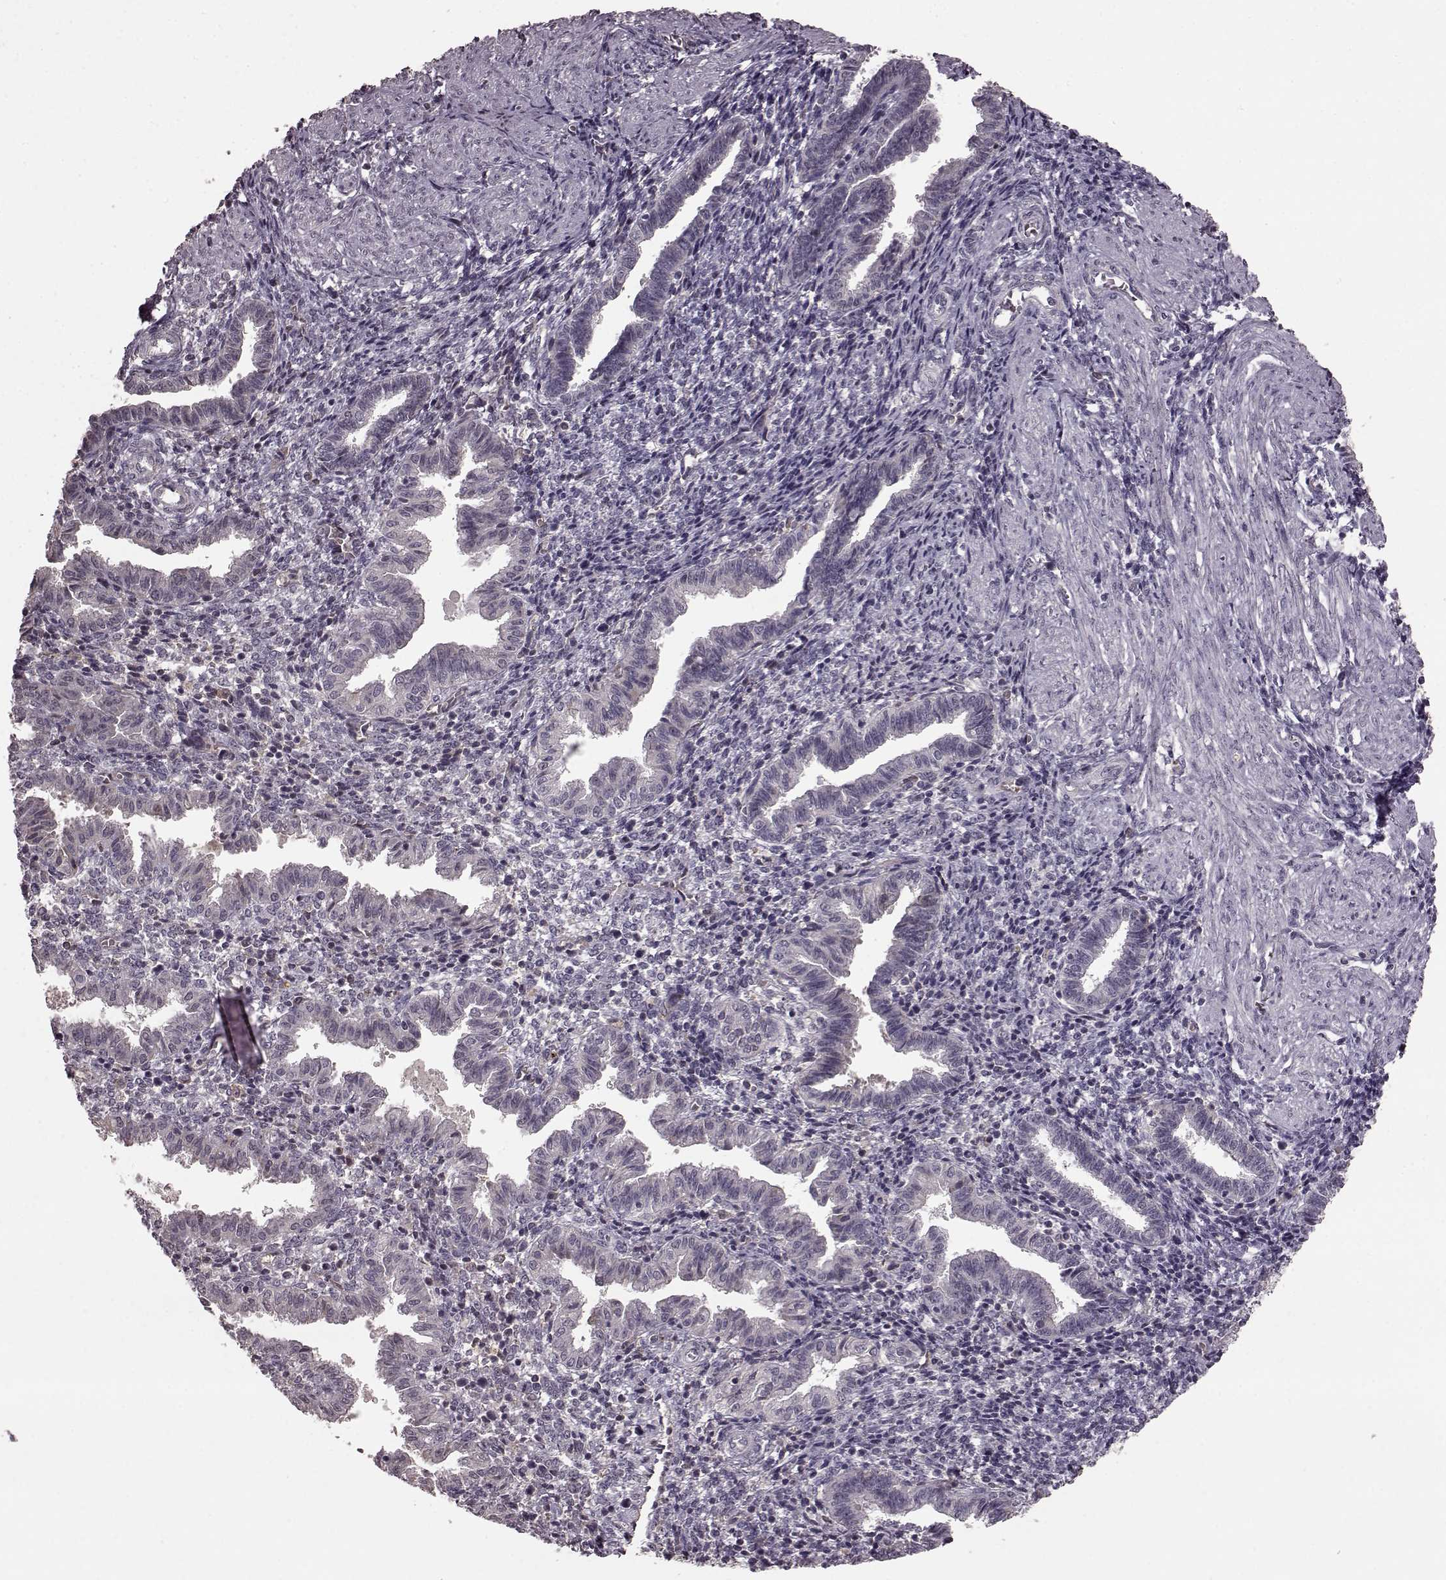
{"staining": {"intensity": "negative", "quantity": "none", "location": "none"}, "tissue": "endometrium", "cell_type": "Cells in endometrial stroma", "image_type": "normal", "snomed": [{"axis": "morphology", "description": "Normal tissue, NOS"}, {"axis": "topography", "description": "Endometrium"}], "caption": "Cells in endometrial stroma are negative for brown protein staining in benign endometrium. (Immunohistochemistry, brightfield microscopy, high magnification).", "gene": "NRL", "patient": {"sex": "female", "age": 37}}